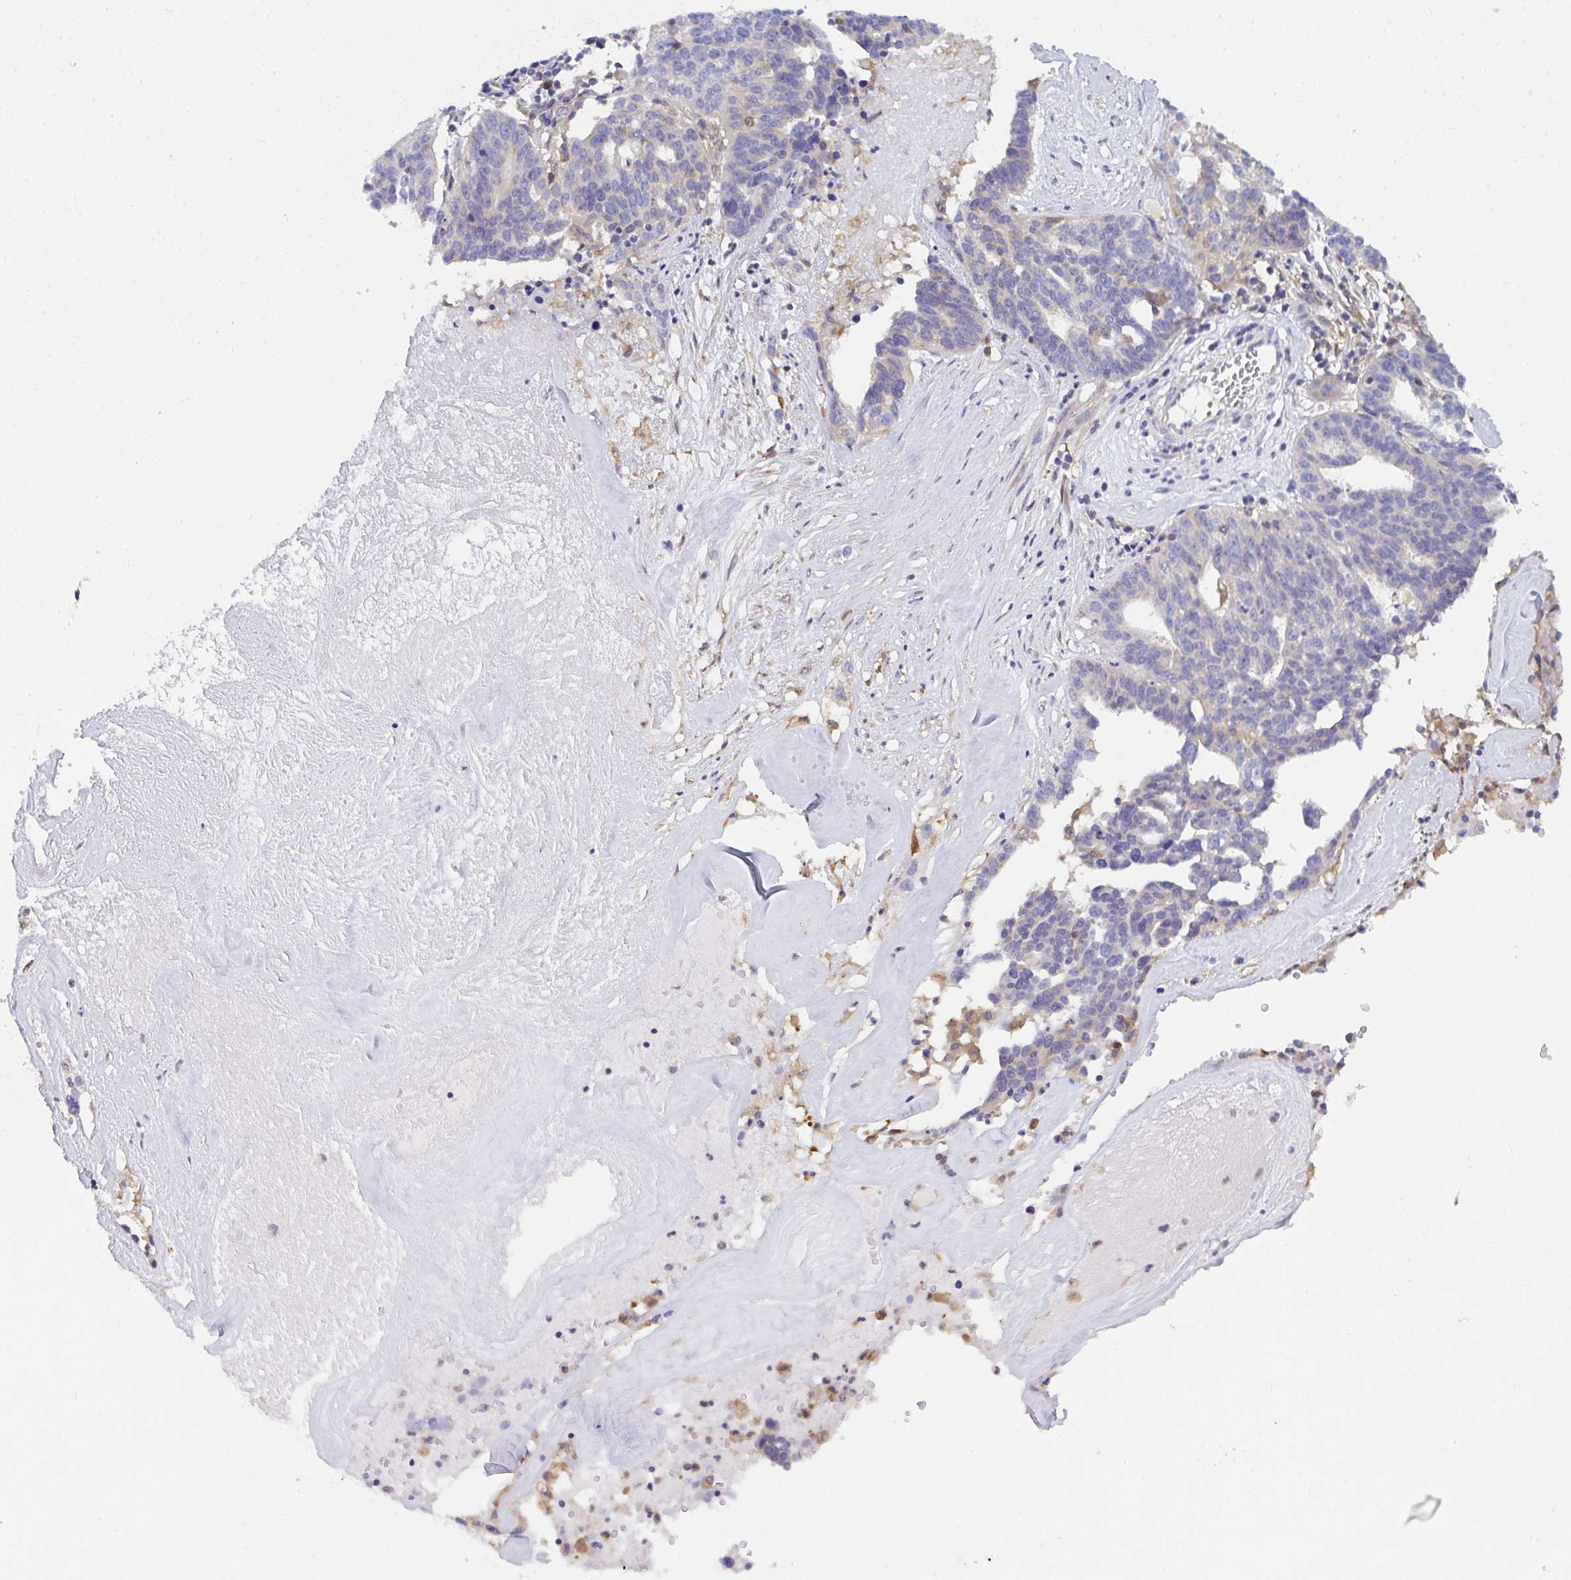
{"staining": {"intensity": "negative", "quantity": "none", "location": "none"}, "tissue": "ovarian cancer", "cell_type": "Tumor cells", "image_type": "cancer", "snomed": [{"axis": "morphology", "description": "Cystadenocarcinoma, serous, NOS"}, {"axis": "topography", "description": "Ovary"}], "caption": "The IHC micrograph has no significant staining in tumor cells of ovarian cancer (serous cystadenocarcinoma) tissue.", "gene": "SLC30A6", "patient": {"sex": "female", "age": 59}}